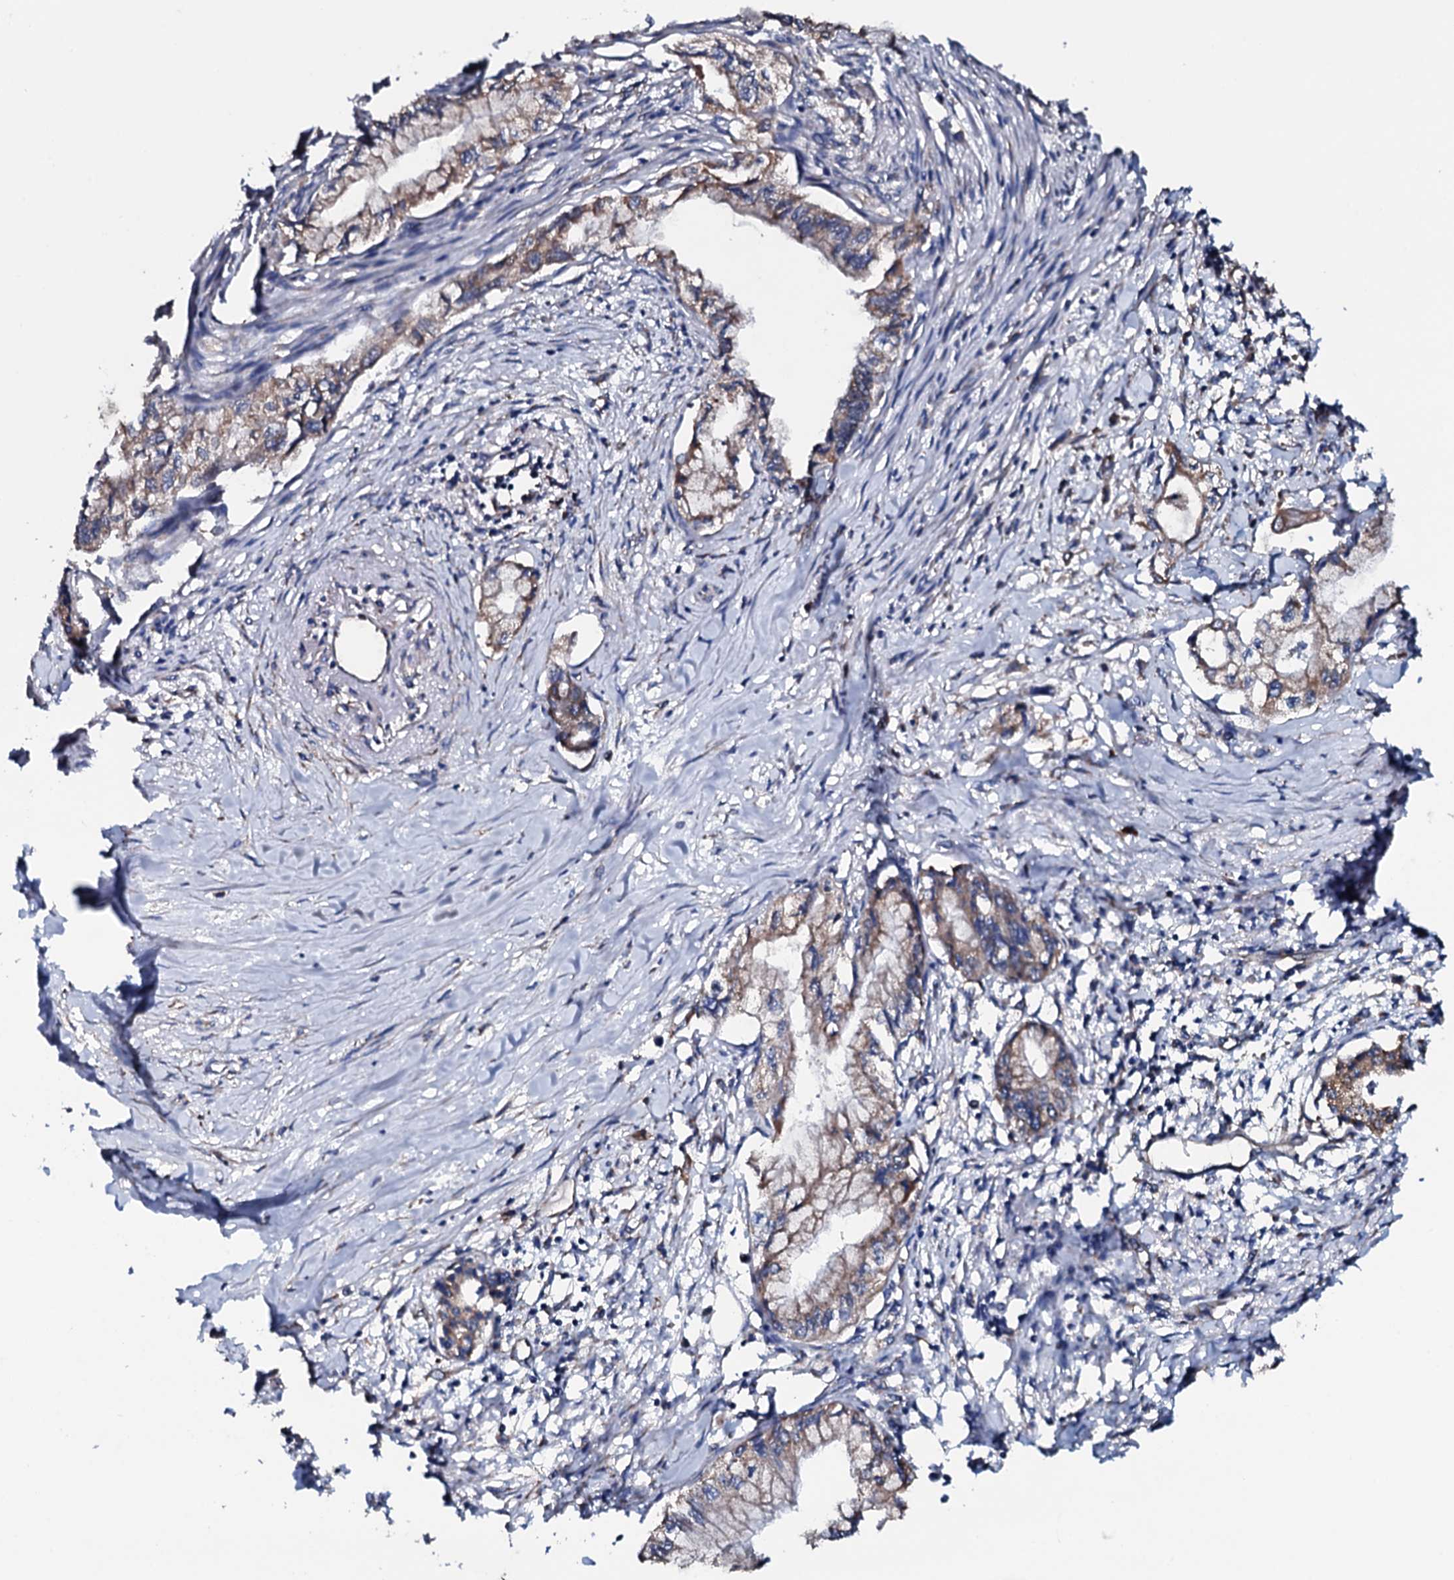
{"staining": {"intensity": "weak", "quantity": "25%-75%", "location": "cytoplasmic/membranous"}, "tissue": "pancreatic cancer", "cell_type": "Tumor cells", "image_type": "cancer", "snomed": [{"axis": "morphology", "description": "Adenocarcinoma, NOS"}, {"axis": "topography", "description": "Pancreas"}], "caption": "This histopathology image reveals pancreatic cancer stained with IHC to label a protein in brown. The cytoplasmic/membranous of tumor cells show weak positivity for the protein. Nuclei are counter-stained blue.", "gene": "RAB12", "patient": {"sex": "male", "age": 48}}